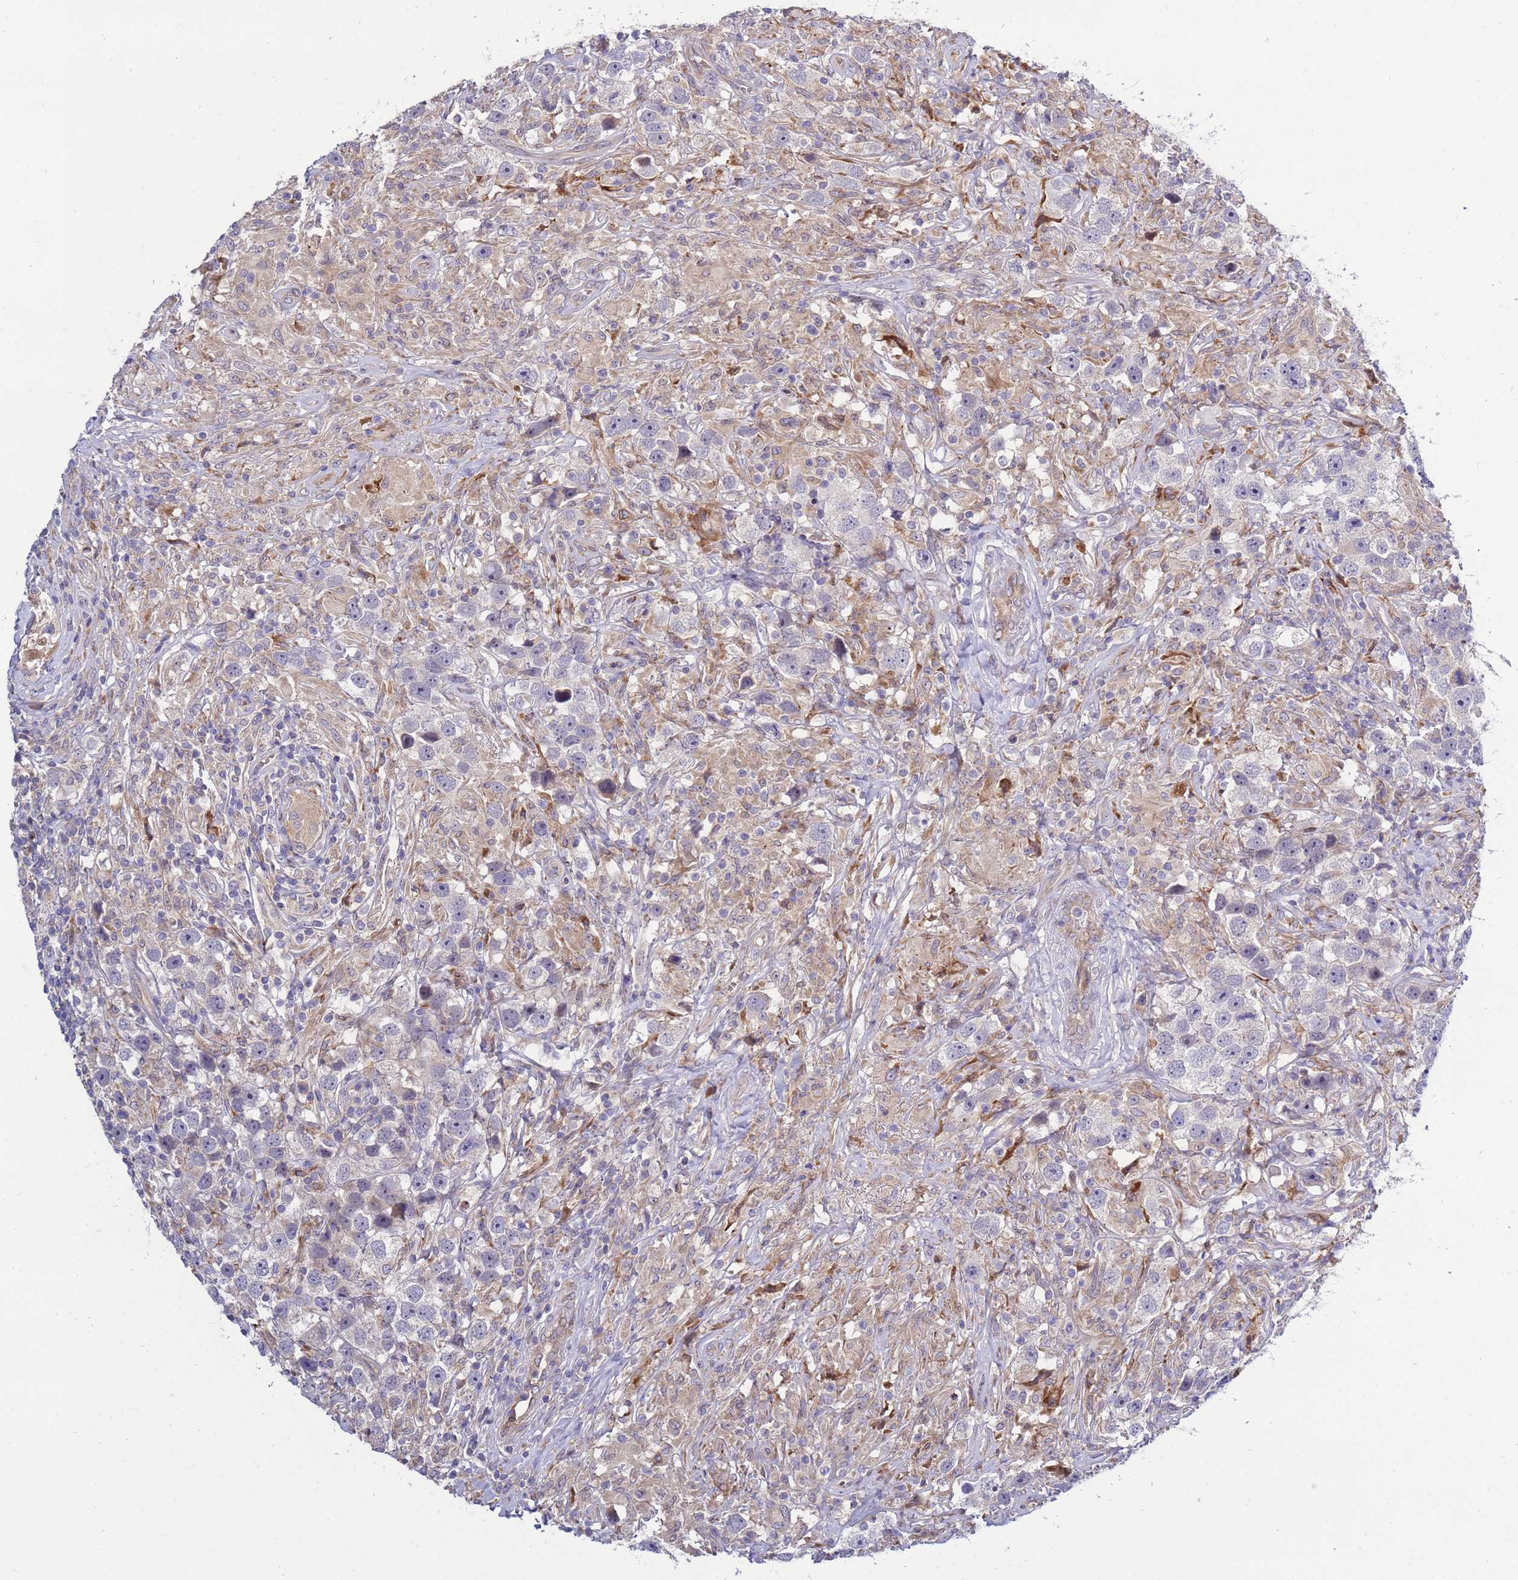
{"staining": {"intensity": "negative", "quantity": "none", "location": "none"}, "tissue": "testis cancer", "cell_type": "Tumor cells", "image_type": "cancer", "snomed": [{"axis": "morphology", "description": "Seminoma, NOS"}, {"axis": "topography", "description": "Testis"}], "caption": "Protein analysis of testis cancer (seminoma) demonstrates no significant staining in tumor cells. (Immunohistochemistry (ihc), brightfield microscopy, high magnification).", "gene": "RAPGEF4", "patient": {"sex": "male", "age": 49}}